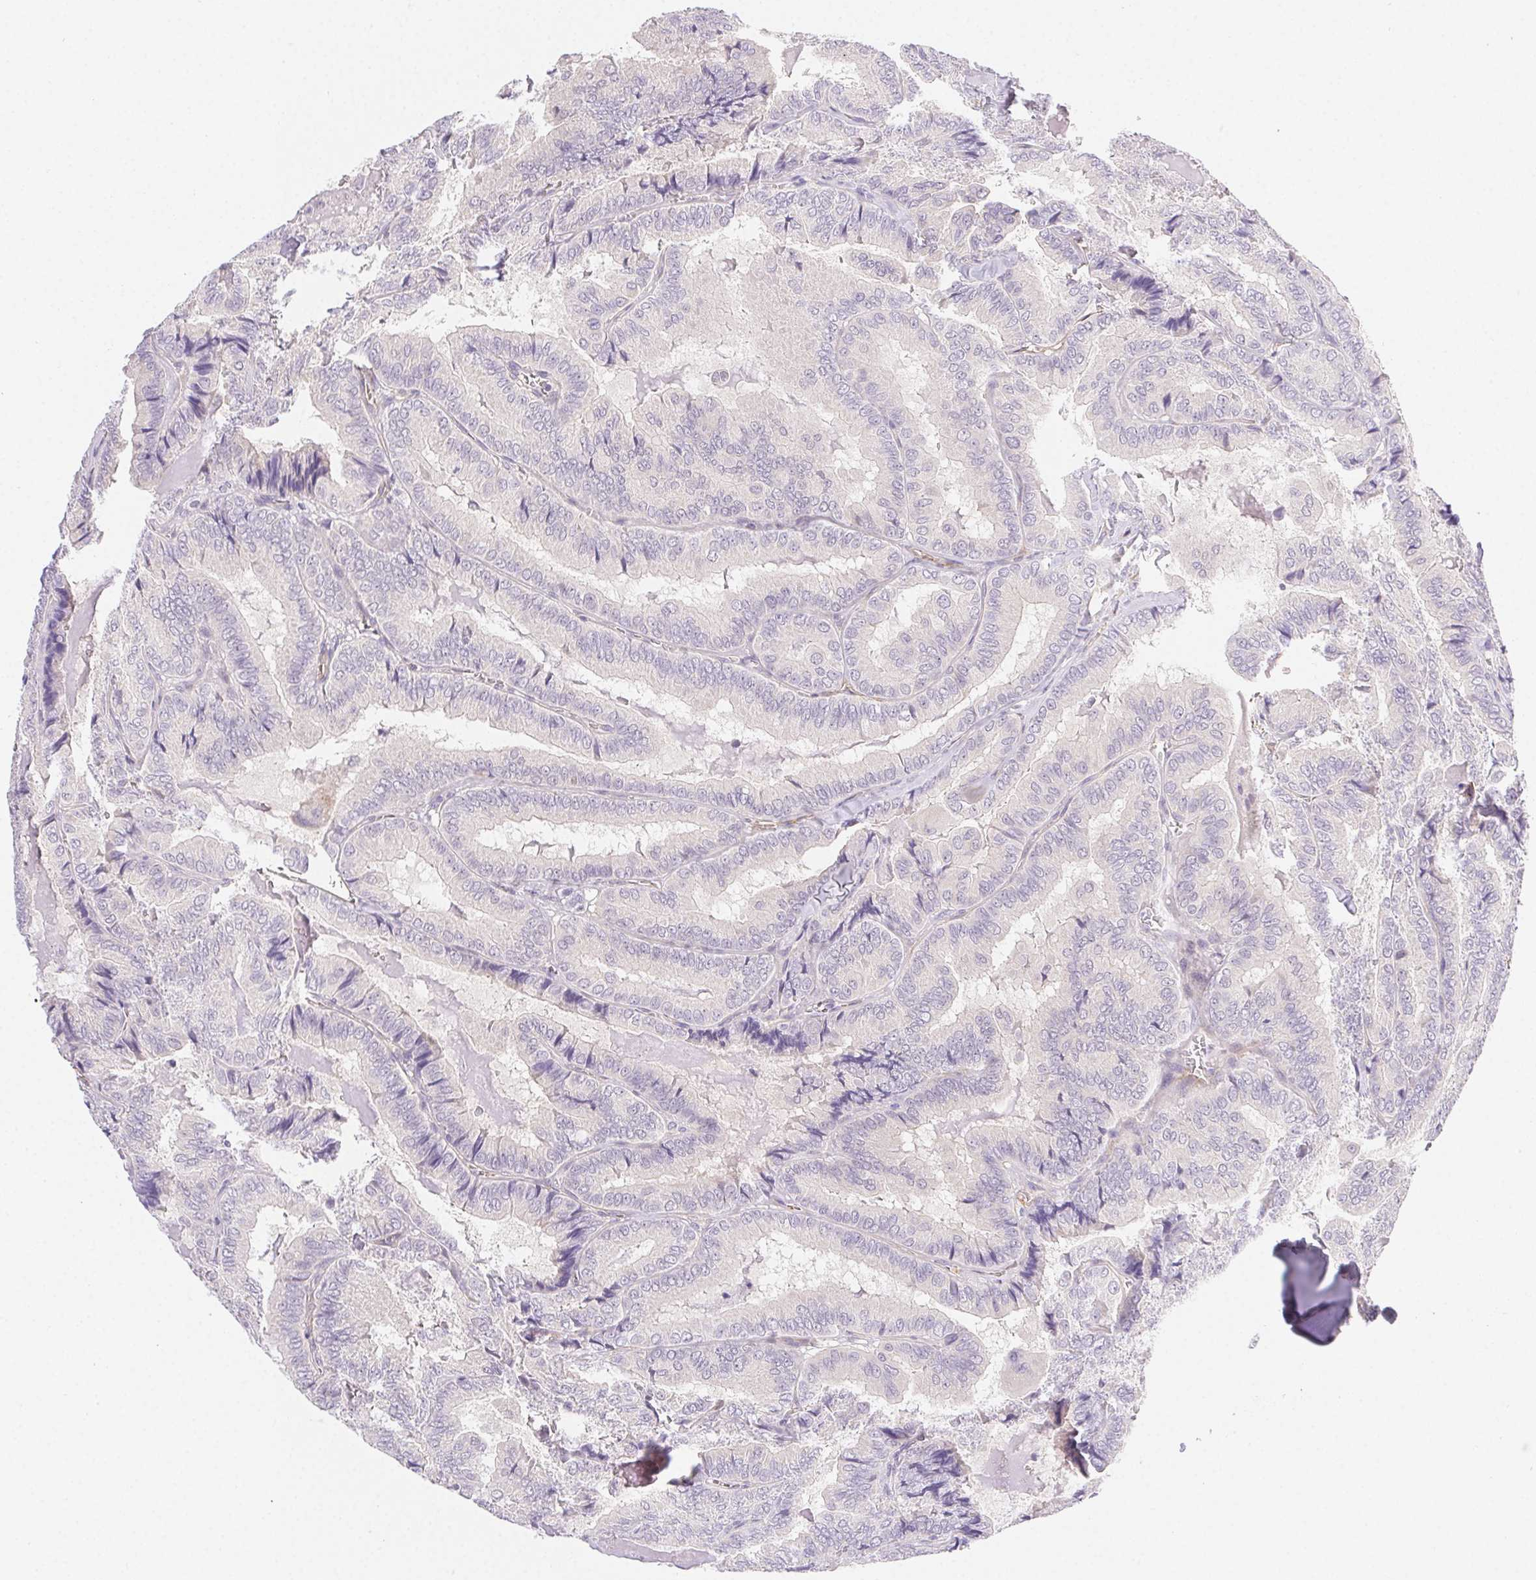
{"staining": {"intensity": "negative", "quantity": "none", "location": "none"}, "tissue": "thyroid cancer", "cell_type": "Tumor cells", "image_type": "cancer", "snomed": [{"axis": "morphology", "description": "Papillary adenocarcinoma, NOS"}, {"axis": "topography", "description": "Thyroid gland"}], "caption": "This micrograph is of thyroid papillary adenocarcinoma stained with immunohistochemistry (IHC) to label a protein in brown with the nuclei are counter-stained blue. There is no positivity in tumor cells.", "gene": "CSN1S1", "patient": {"sex": "female", "age": 75}}